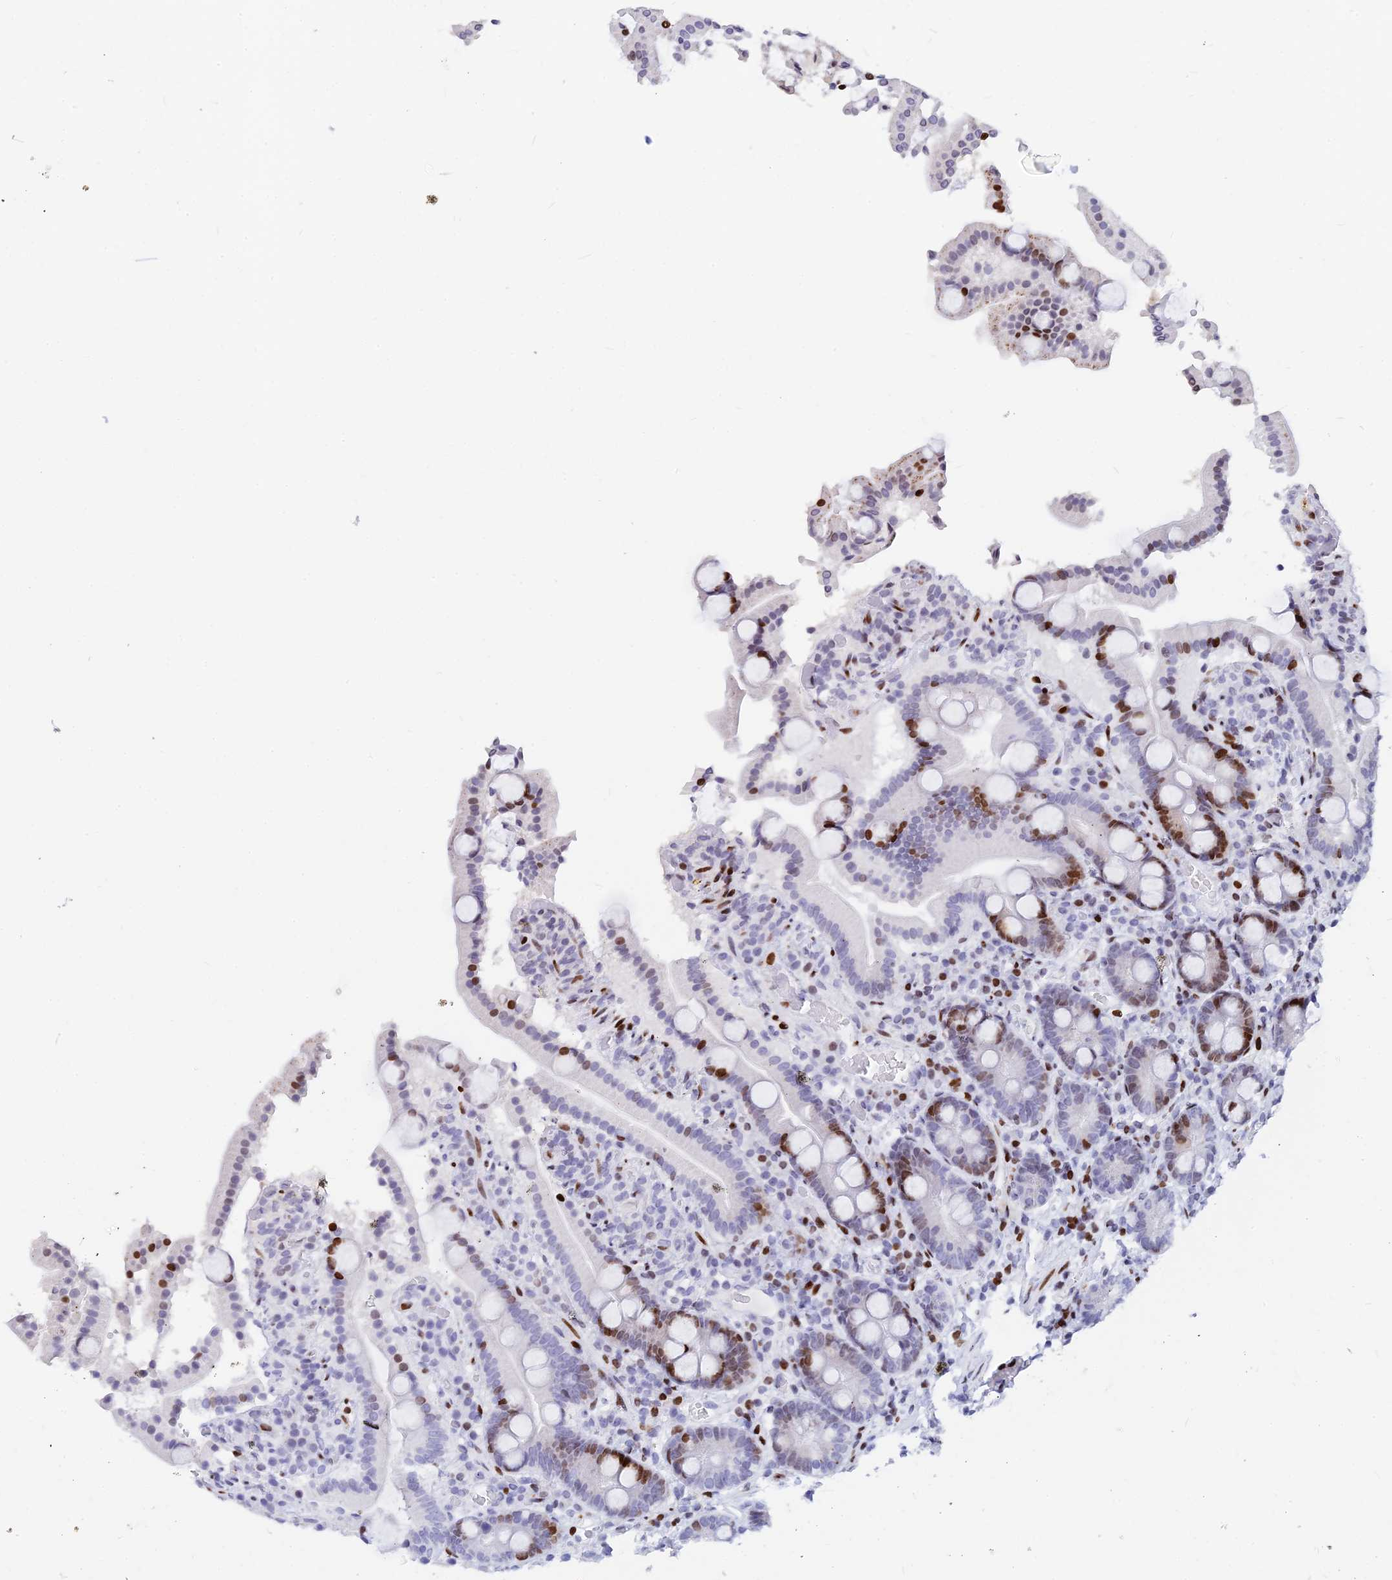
{"staining": {"intensity": "moderate", "quantity": "<25%", "location": "nuclear"}, "tissue": "duodenum", "cell_type": "Glandular cells", "image_type": "normal", "snomed": [{"axis": "morphology", "description": "Normal tissue, NOS"}, {"axis": "topography", "description": "Duodenum"}], "caption": "This micrograph demonstrates immunohistochemistry staining of normal human duodenum, with low moderate nuclear staining in approximately <25% of glandular cells.", "gene": "PRPS1", "patient": {"sex": "male", "age": 55}}